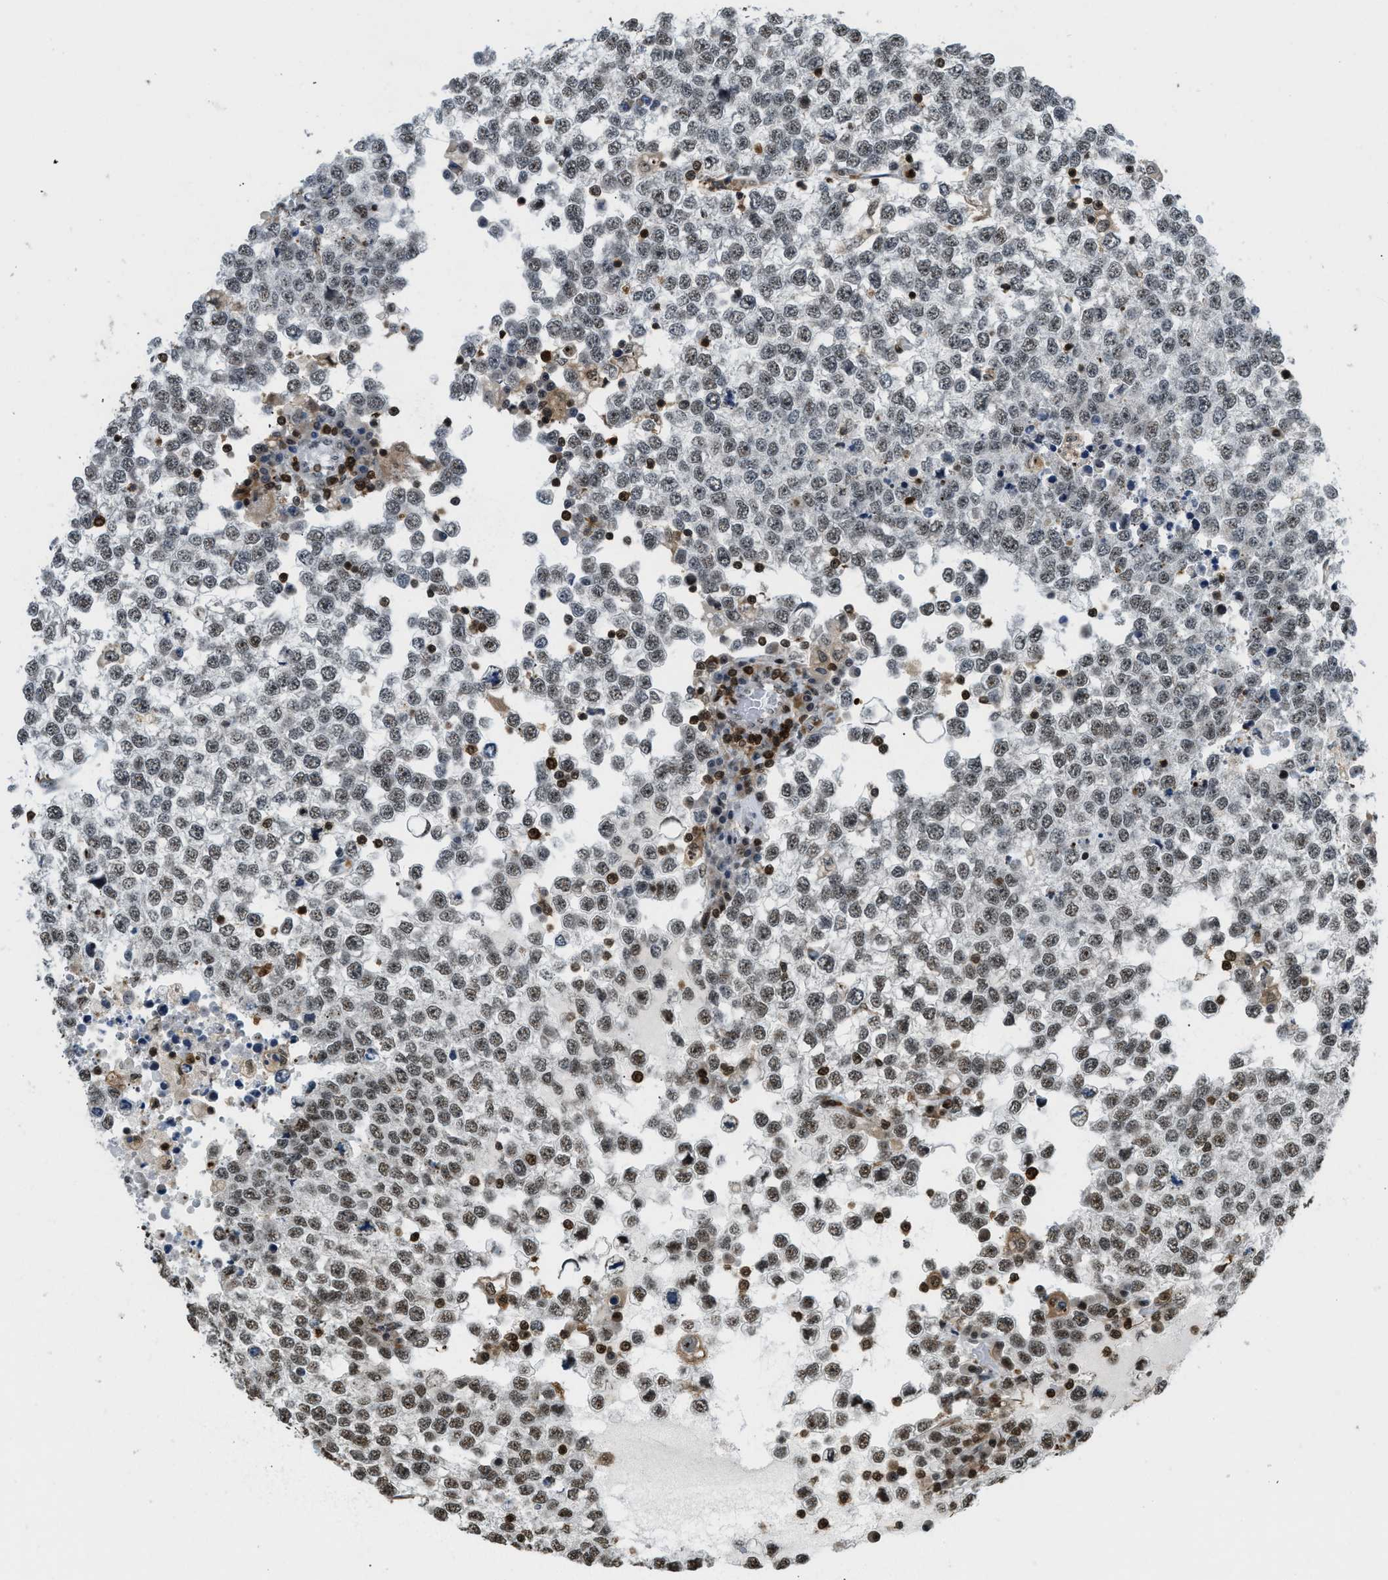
{"staining": {"intensity": "moderate", "quantity": ">75%", "location": "nuclear"}, "tissue": "testis cancer", "cell_type": "Tumor cells", "image_type": "cancer", "snomed": [{"axis": "morphology", "description": "Seminoma, NOS"}, {"axis": "topography", "description": "Testis"}], "caption": "Testis cancer stained with DAB immunohistochemistry demonstrates medium levels of moderate nuclear staining in about >75% of tumor cells.", "gene": "E2F1", "patient": {"sex": "male", "age": 65}}